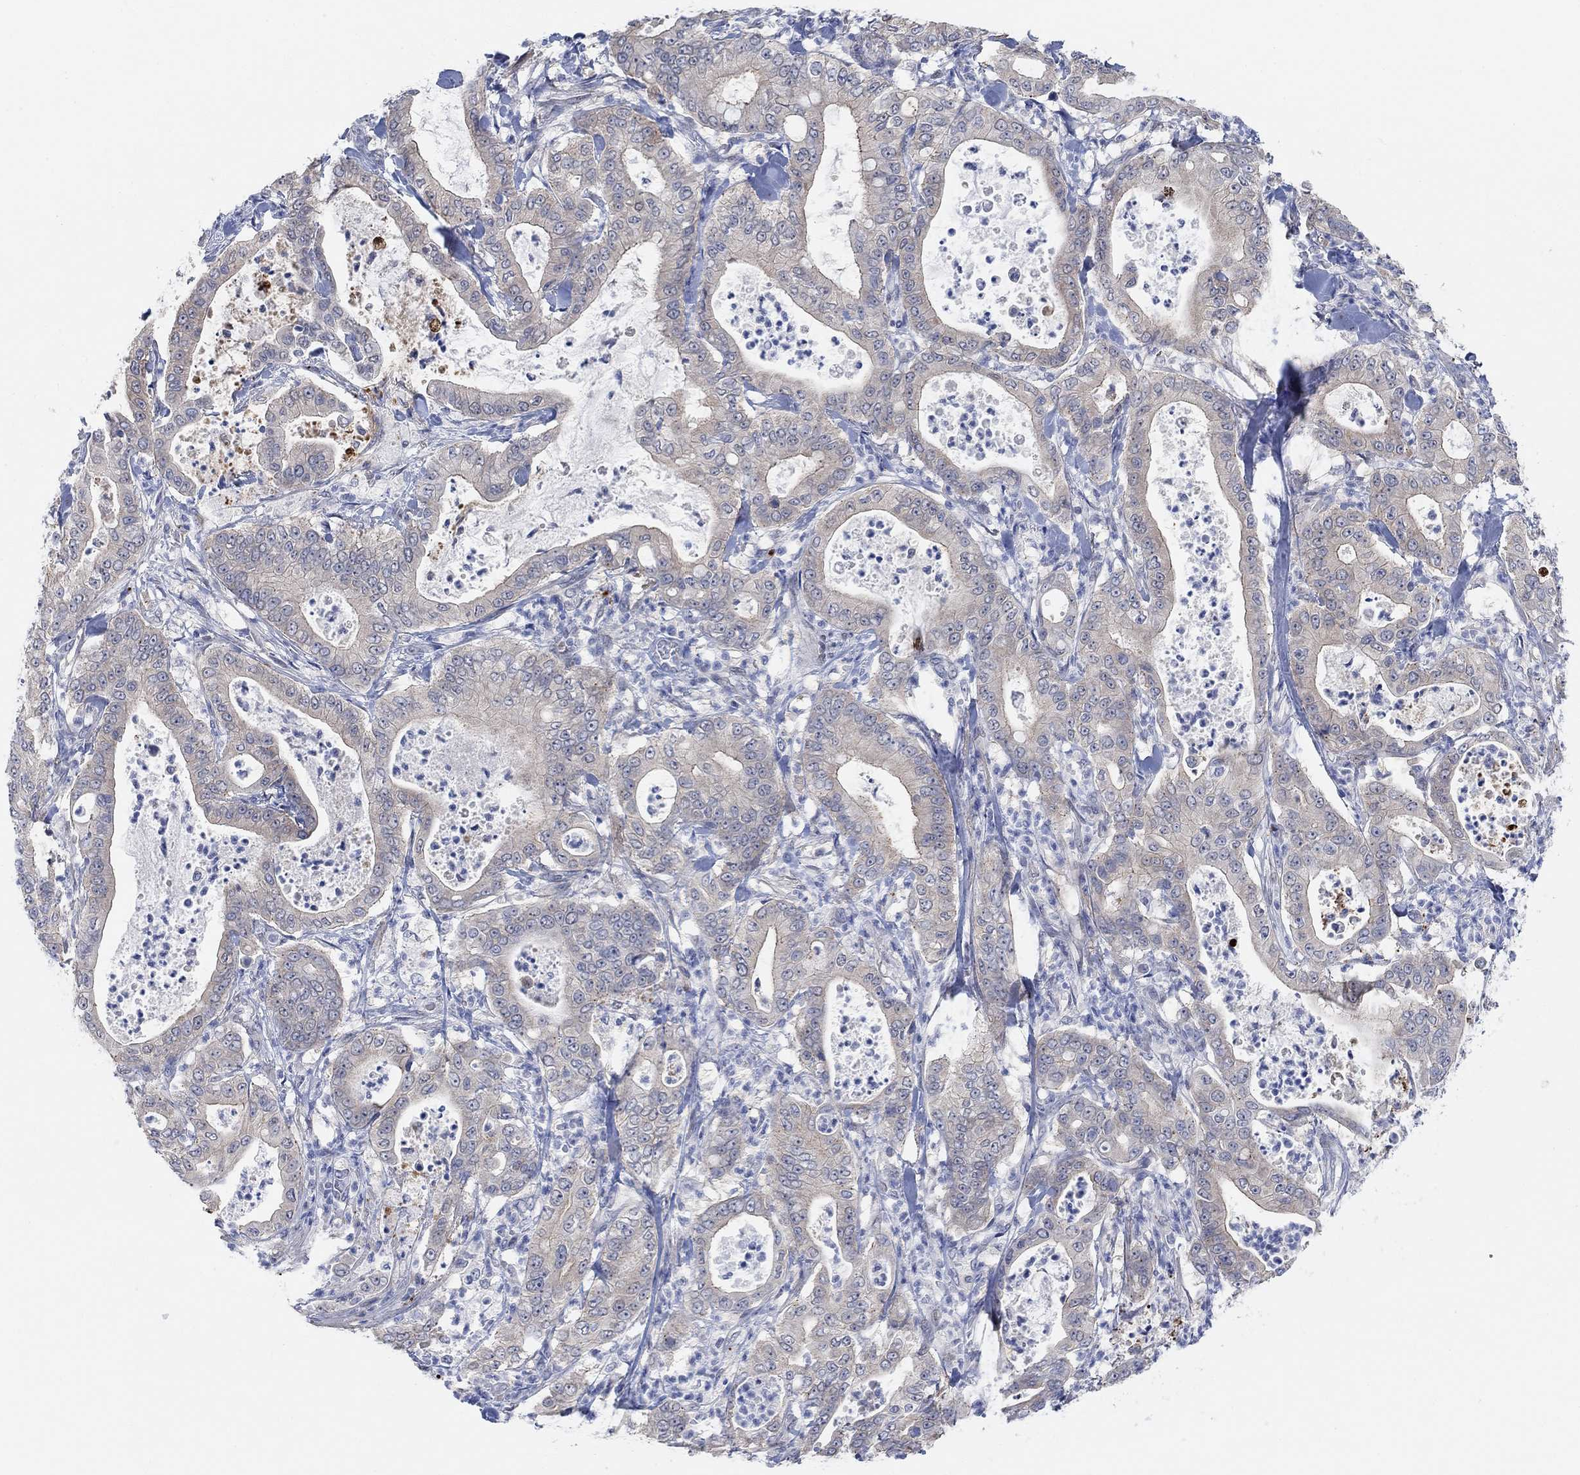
{"staining": {"intensity": "negative", "quantity": "none", "location": "none"}, "tissue": "pancreatic cancer", "cell_type": "Tumor cells", "image_type": "cancer", "snomed": [{"axis": "morphology", "description": "Adenocarcinoma, NOS"}, {"axis": "topography", "description": "Pancreas"}], "caption": "An image of human pancreatic cancer (adenocarcinoma) is negative for staining in tumor cells.", "gene": "RIMS1", "patient": {"sex": "male", "age": 71}}